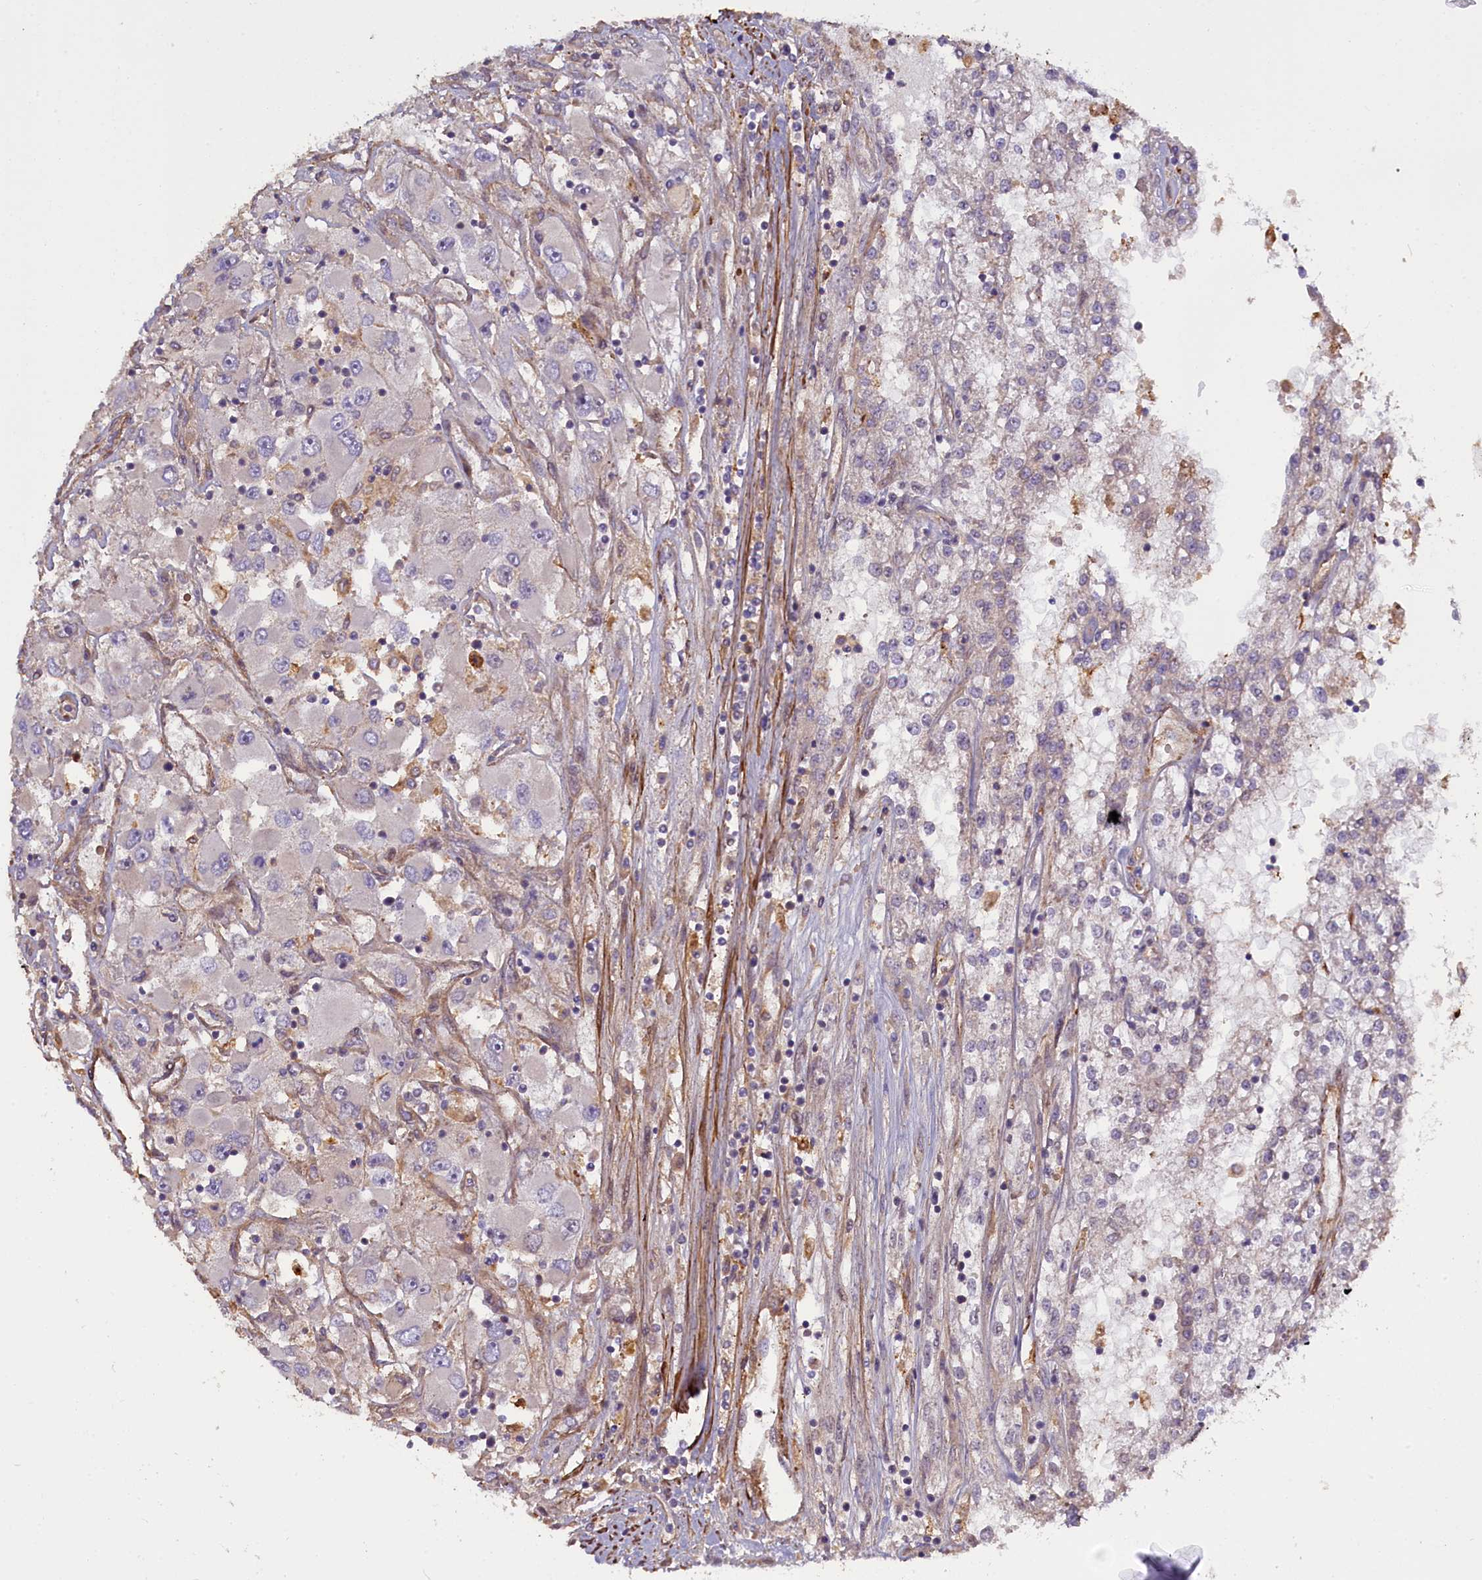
{"staining": {"intensity": "negative", "quantity": "none", "location": "none"}, "tissue": "renal cancer", "cell_type": "Tumor cells", "image_type": "cancer", "snomed": [{"axis": "morphology", "description": "Adenocarcinoma, NOS"}, {"axis": "topography", "description": "Kidney"}], "caption": "Immunohistochemical staining of human renal cancer demonstrates no significant expression in tumor cells. (Brightfield microscopy of DAB (3,3'-diaminobenzidine) immunohistochemistry (IHC) at high magnification).", "gene": "FUZ", "patient": {"sex": "female", "age": 52}}